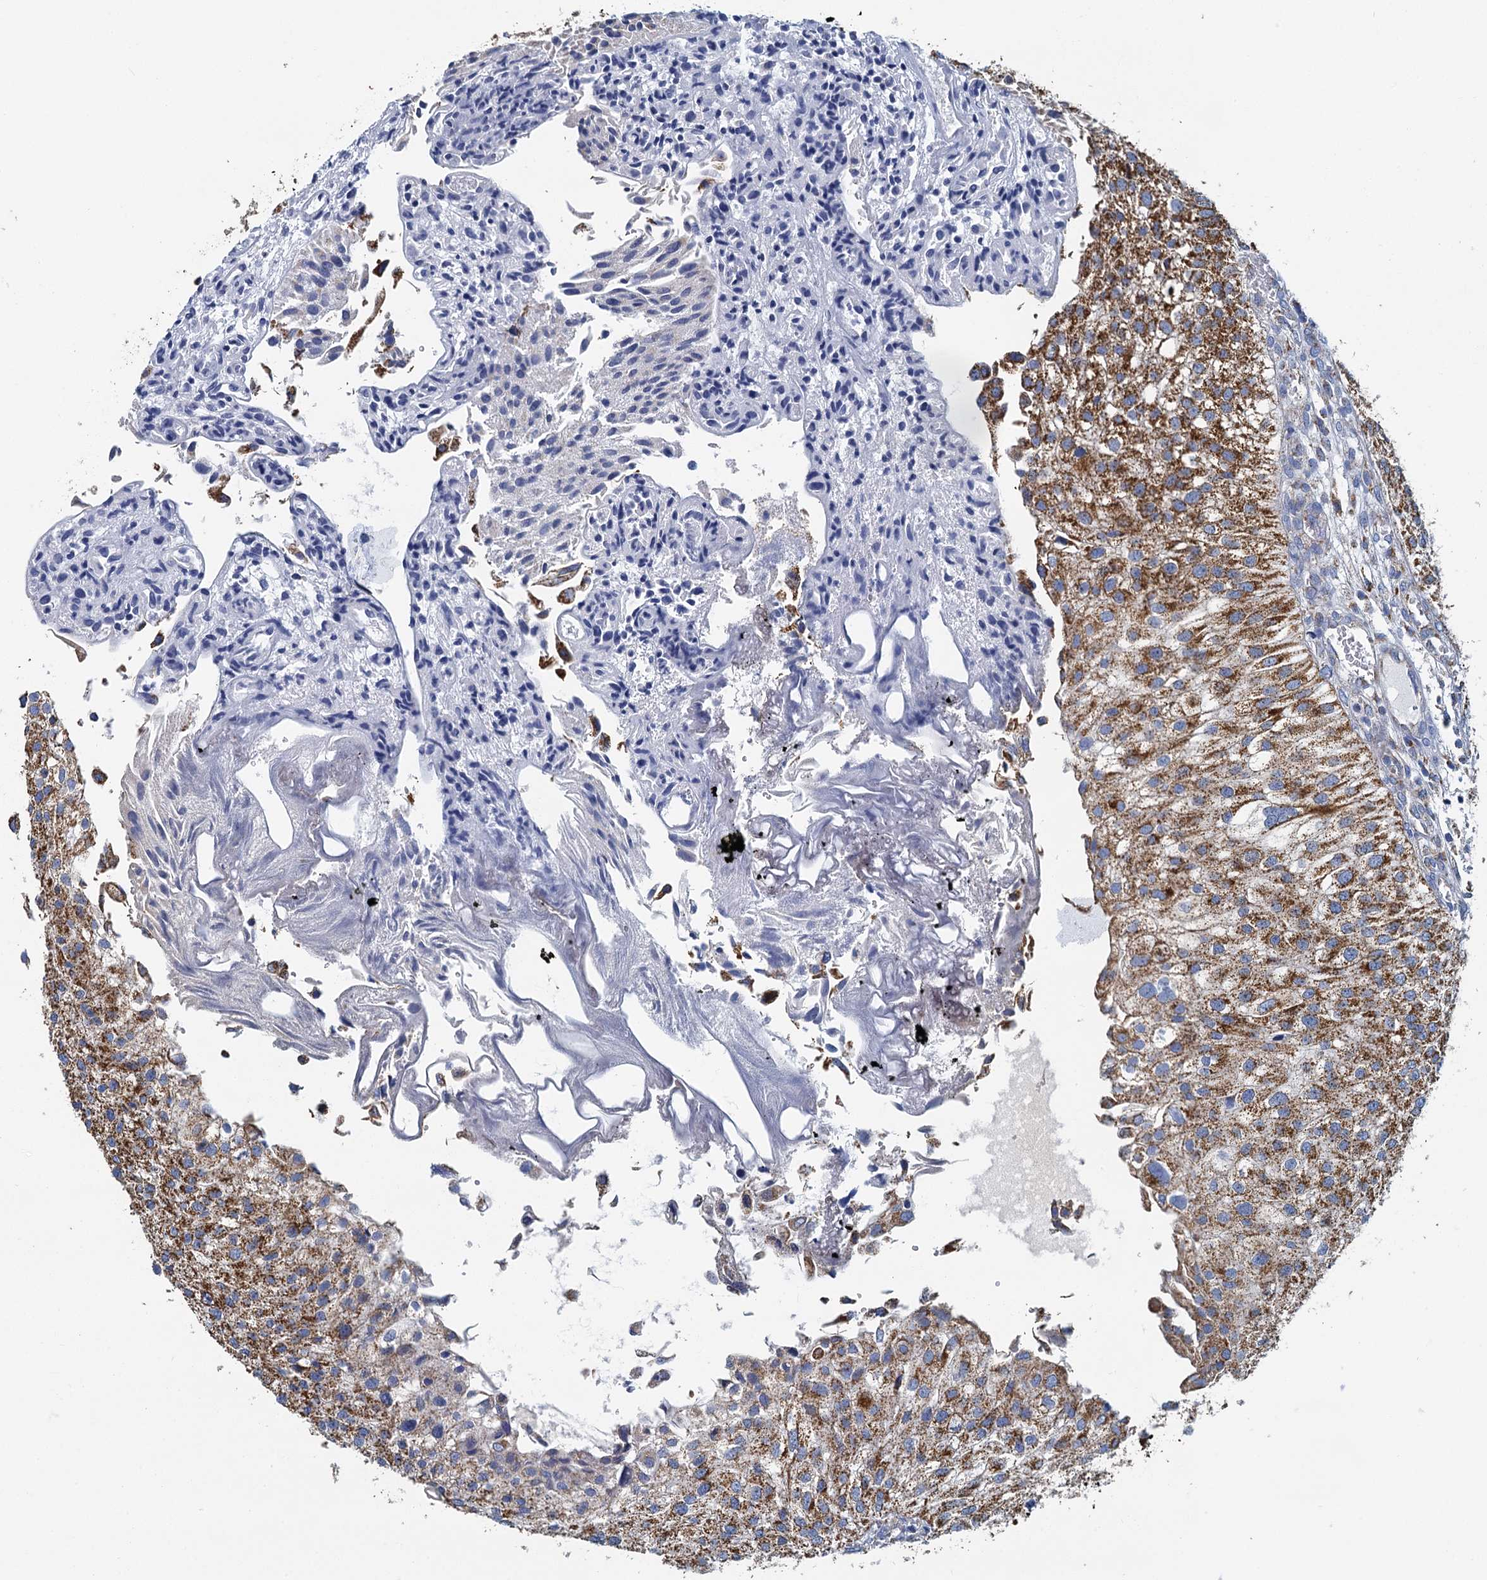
{"staining": {"intensity": "moderate", "quantity": ">75%", "location": "cytoplasmic/membranous"}, "tissue": "urothelial cancer", "cell_type": "Tumor cells", "image_type": "cancer", "snomed": [{"axis": "morphology", "description": "Urothelial carcinoma, Low grade"}, {"axis": "topography", "description": "Urinary bladder"}], "caption": "DAB (3,3'-diaminobenzidine) immunohistochemical staining of urothelial cancer exhibits moderate cytoplasmic/membranous protein positivity in about >75% of tumor cells. The protein of interest is stained brown, and the nuclei are stained in blue (DAB (3,3'-diaminobenzidine) IHC with brightfield microscopy, high magnification).", "gene": "CCP110", "patient": {"sex": "female", "age": 89}}